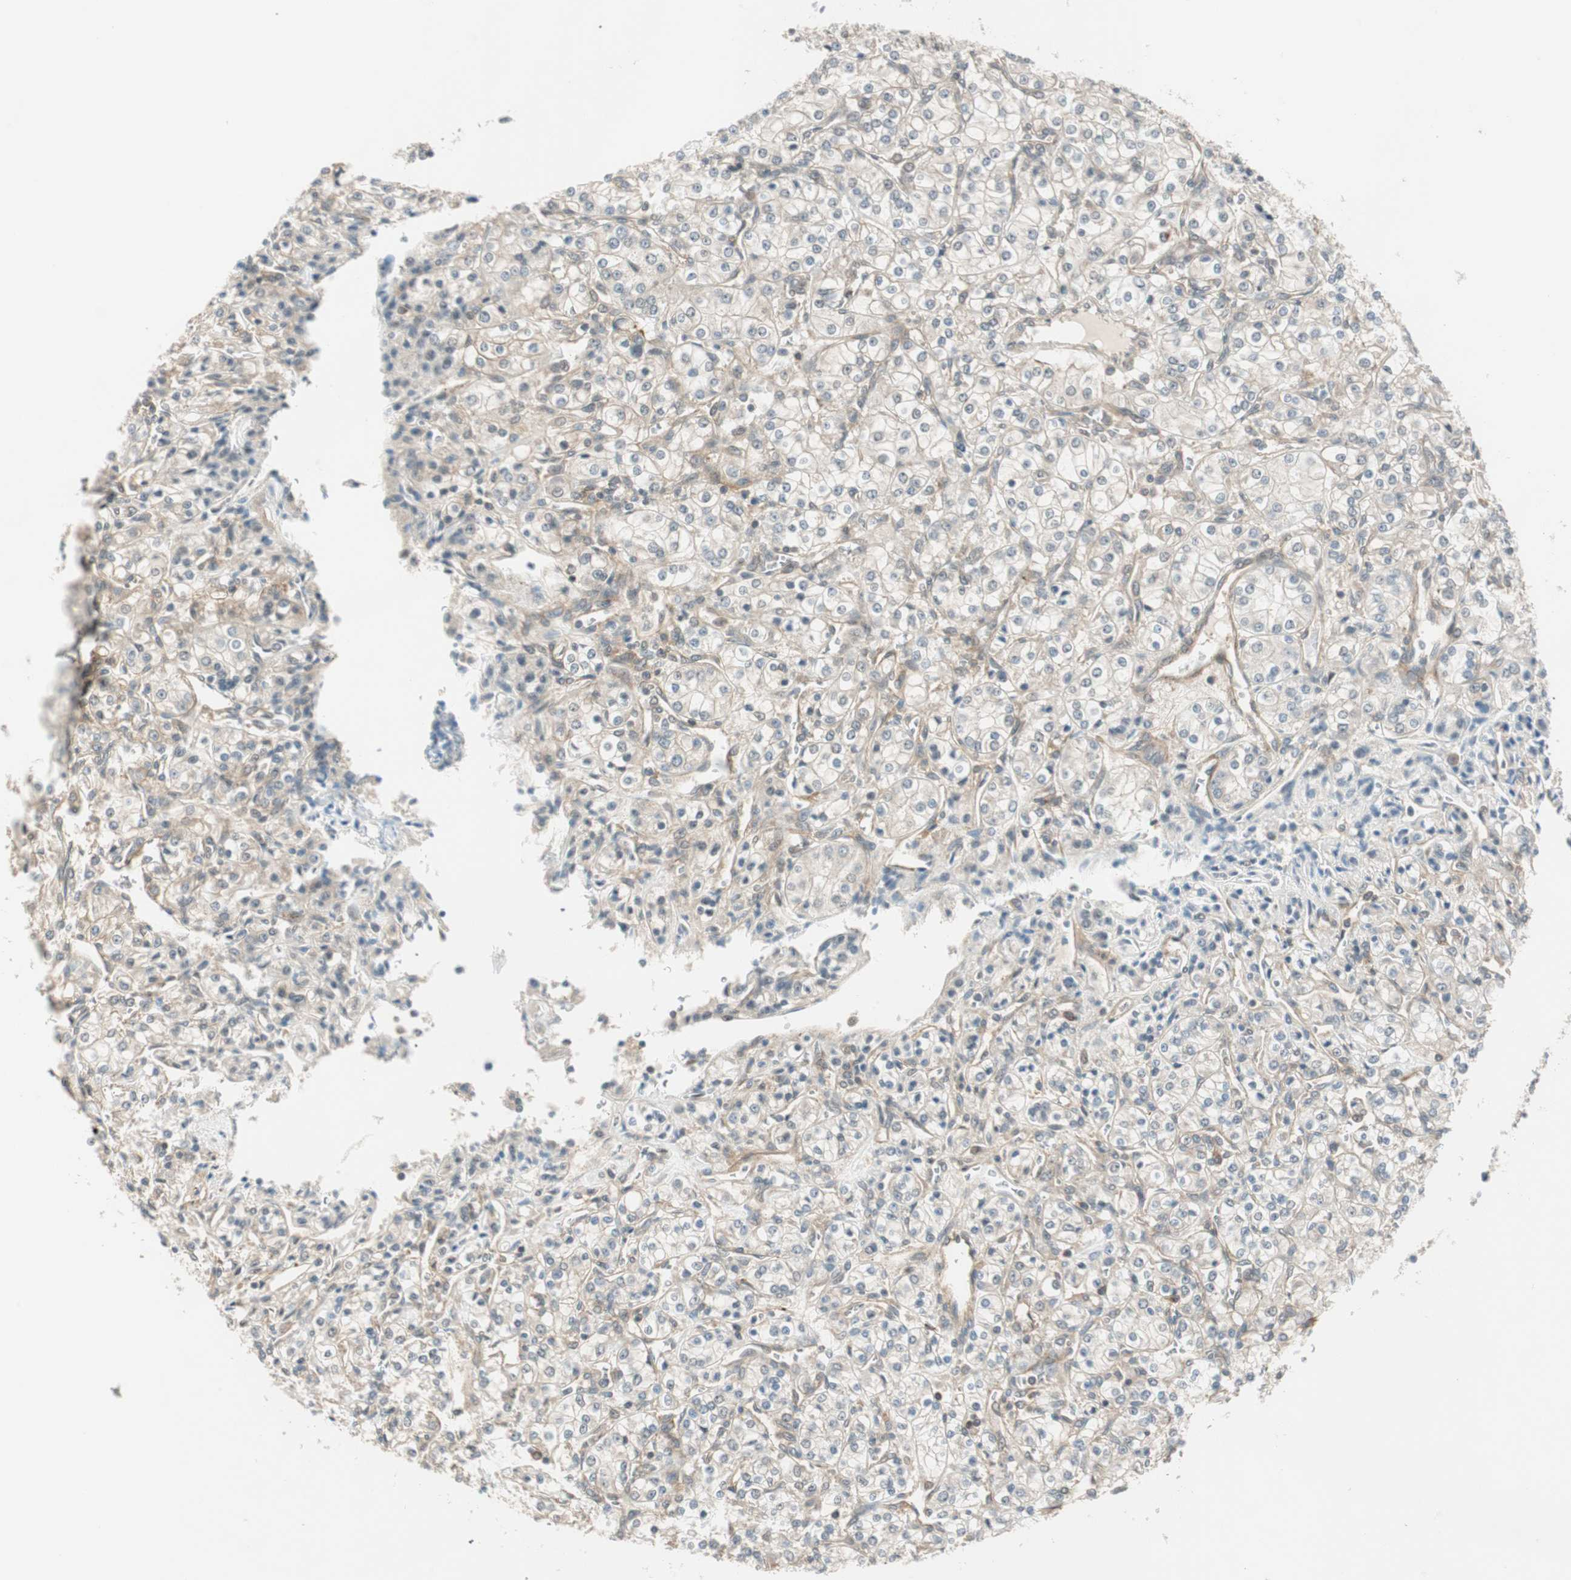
{"staining": {"intensity": "negative", "quantity": "none", "location": "none"}, "tissue": "renal cancer", "cell_type": "Tumor cells", "image_type": "cancer", "snomed": [{"axis": "morphology", "description": "Adenocarcinoma, NOS"}, {"axis": "topography", "description": "Kidney"}], "caption": "A histopathology image of human renal cancer is negative for staining in tumor cells.", "gene": "PSMD8", "patient": {"sex": "male", "age": 77}}